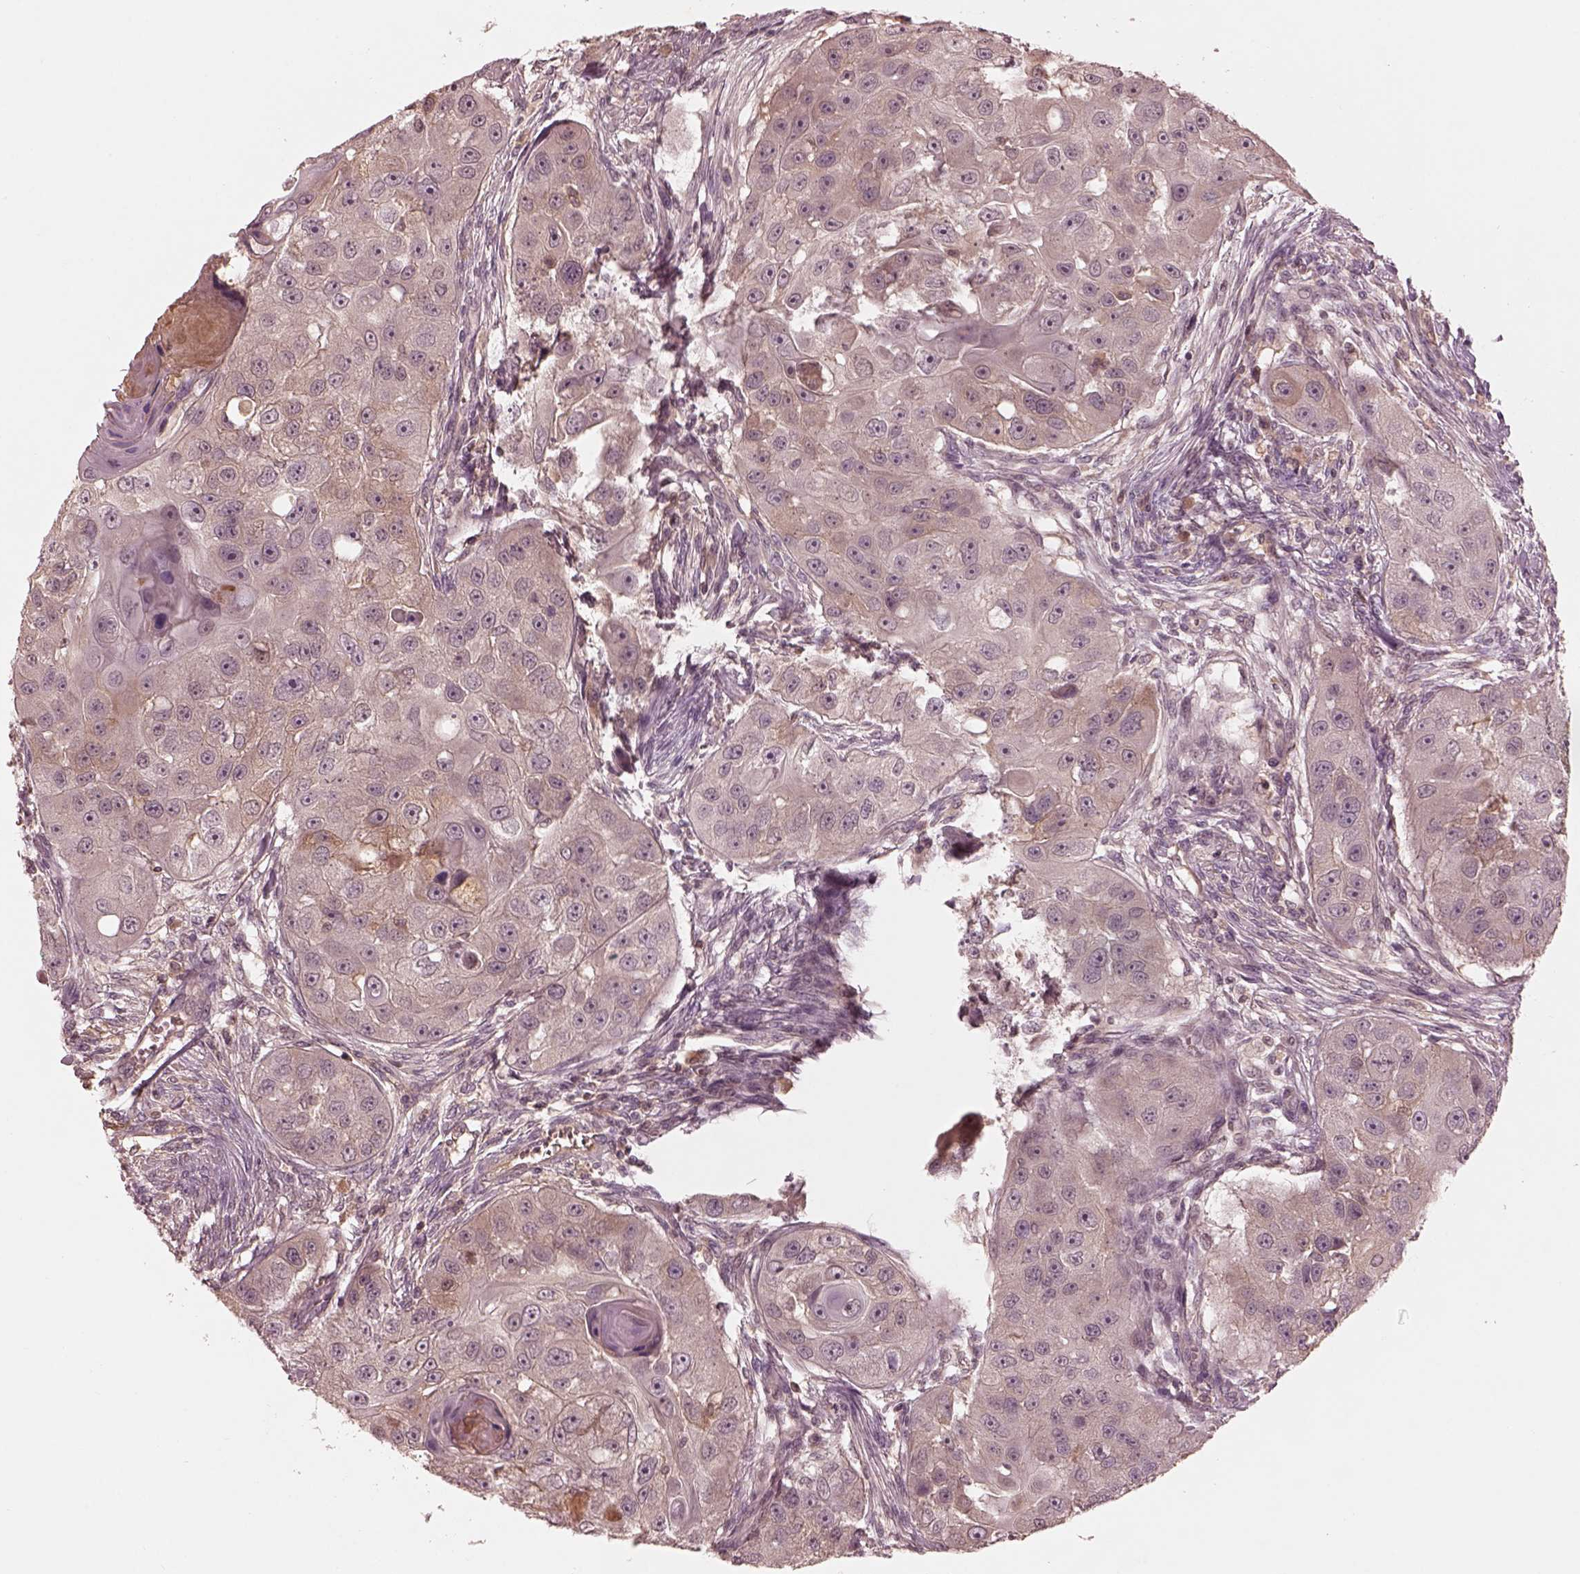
{"staining": {"intensity": "weak", "quantity": "<25%", "location": "cytoplasmic/membranous"}, "tissue": "head and neck cancer", "cell_type": "Tumor cells", "image_type": "cancer", "snomed": [{"axis": "morphology", "description": "Squamous cell carcinoma, NOS"}, {"axis": "topography", "description": "Head-Neck"}], "caption": "Tumor cells show no significant staining in squamous cell carcinoma (head and neck).", "gene": "TF", "patient": {"sex": "male", "age": 51}}